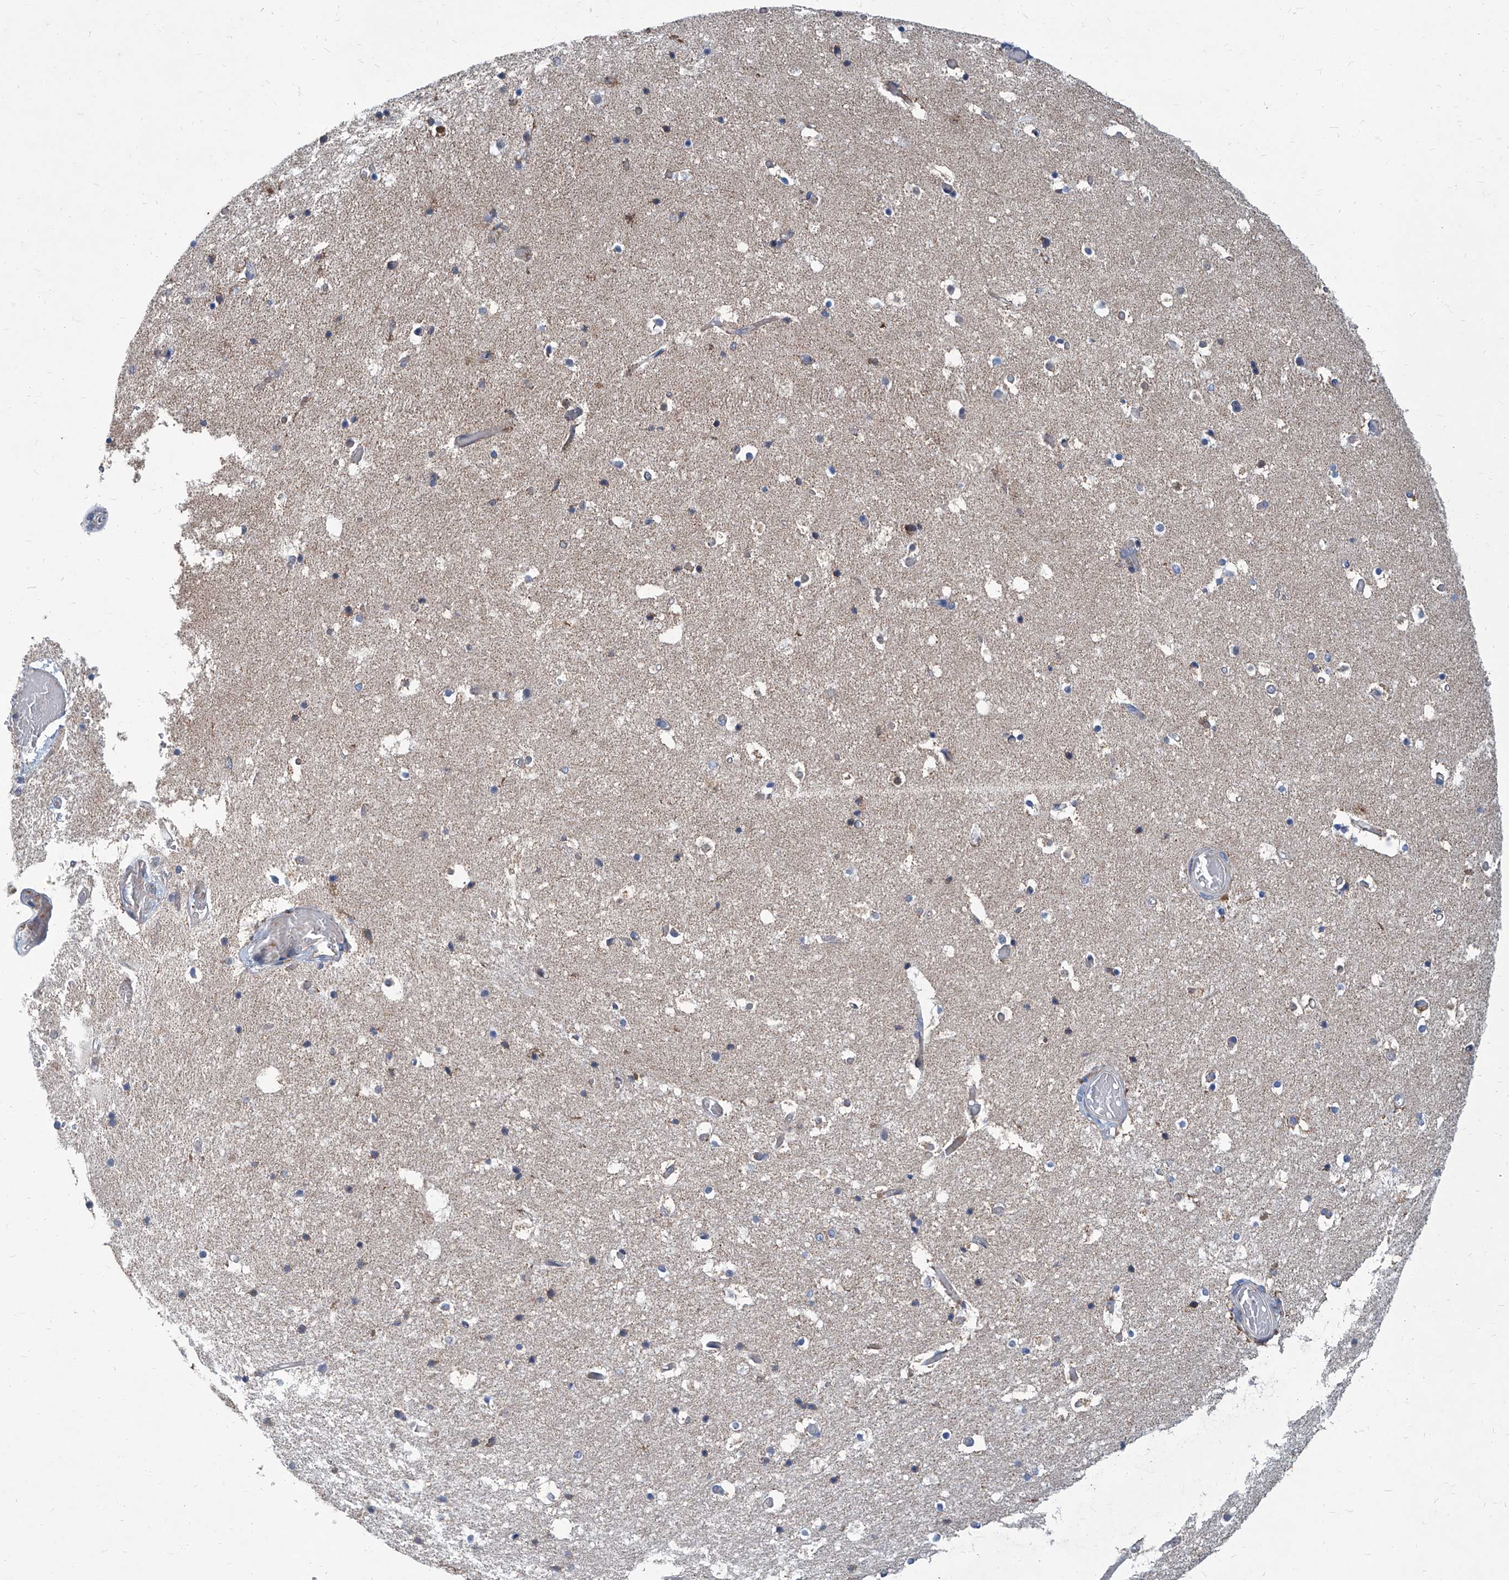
{"staining": {"intensity": "weak", "quantity": "<25%", "location": "cytoplasmic/membranous"}, "tissue": "hippocampus", "cell_type": "Glial cells", "image_type": "normal", "snomed": [{"axis": "morphology", "description": "Normal tissue, NOS"}, {"axis": "topography", "description": "Hippocampus"}], "caption": "DAB (3,3'-diaminobenzidine) immunohistochemical staining of benign hippocampus shows no significant expression in glial cells. (IHC, brightfield microscopy, high magnification).", "gene": "USP48", "patient": {"sex": "female", "age": 52}}